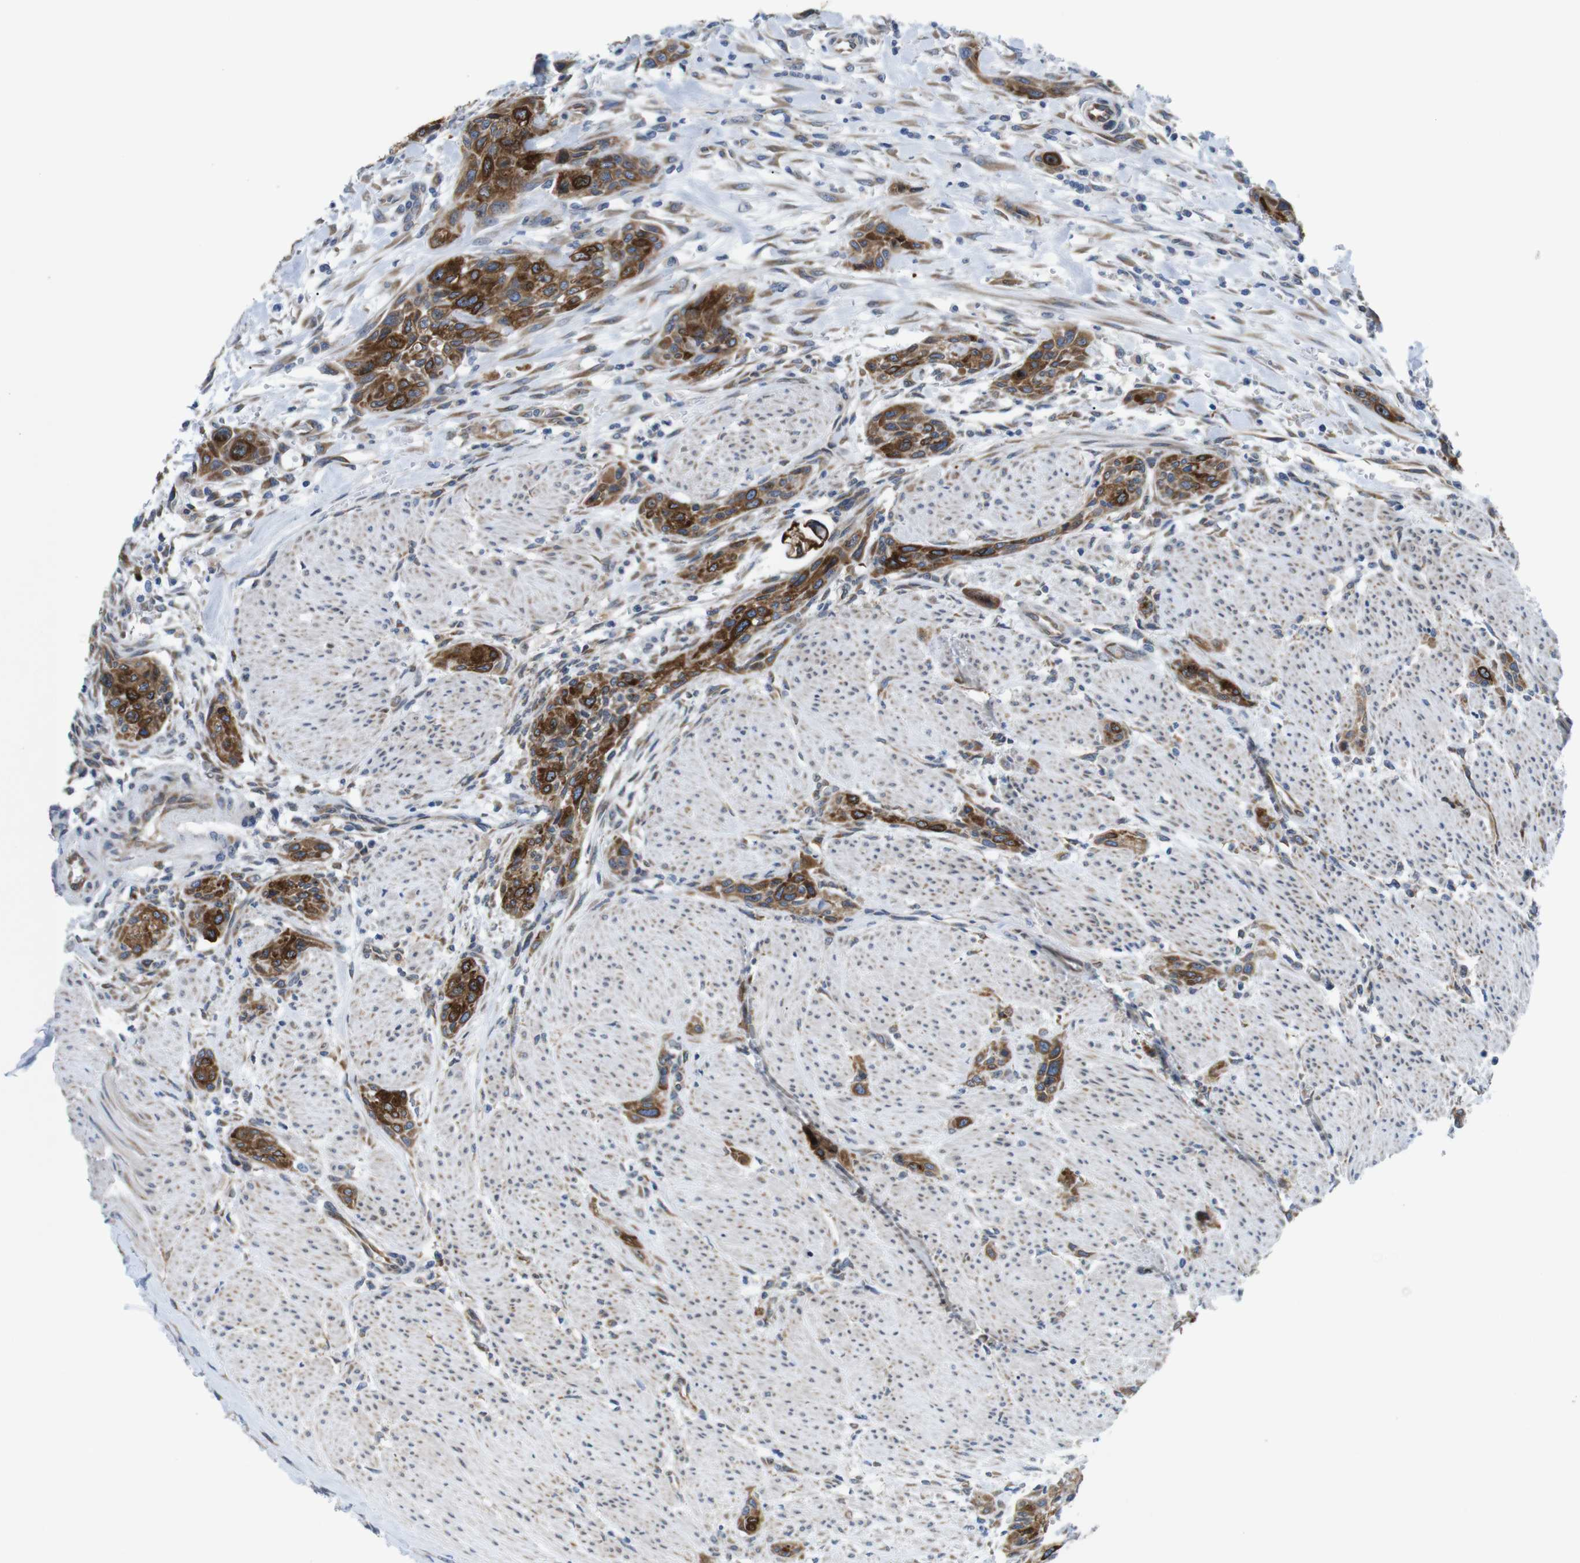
{"staining": {"intensity": "strong", "quantity": ">75%", "location": "cytoplasmic/membranous"}, "tissue": "urothelial cancer", "cell_type": "Tumor cells", "image_type": "cancer", "snomed": [{"axis": "morphology", "description": "Urothelial carcinoma, High grade"}, {"axis": "topography", "description": "Urinary bladder"}], "caption": "Immunohistochemistry (IHC) image of human urothelial cancer stained for a protein (brown), which exhibits high levels of strong cytoplasmic/membranous positivity in about >75% of tumor cells.", "gene": "HACD3", "patient": {"sex": "male", "age": 35}}